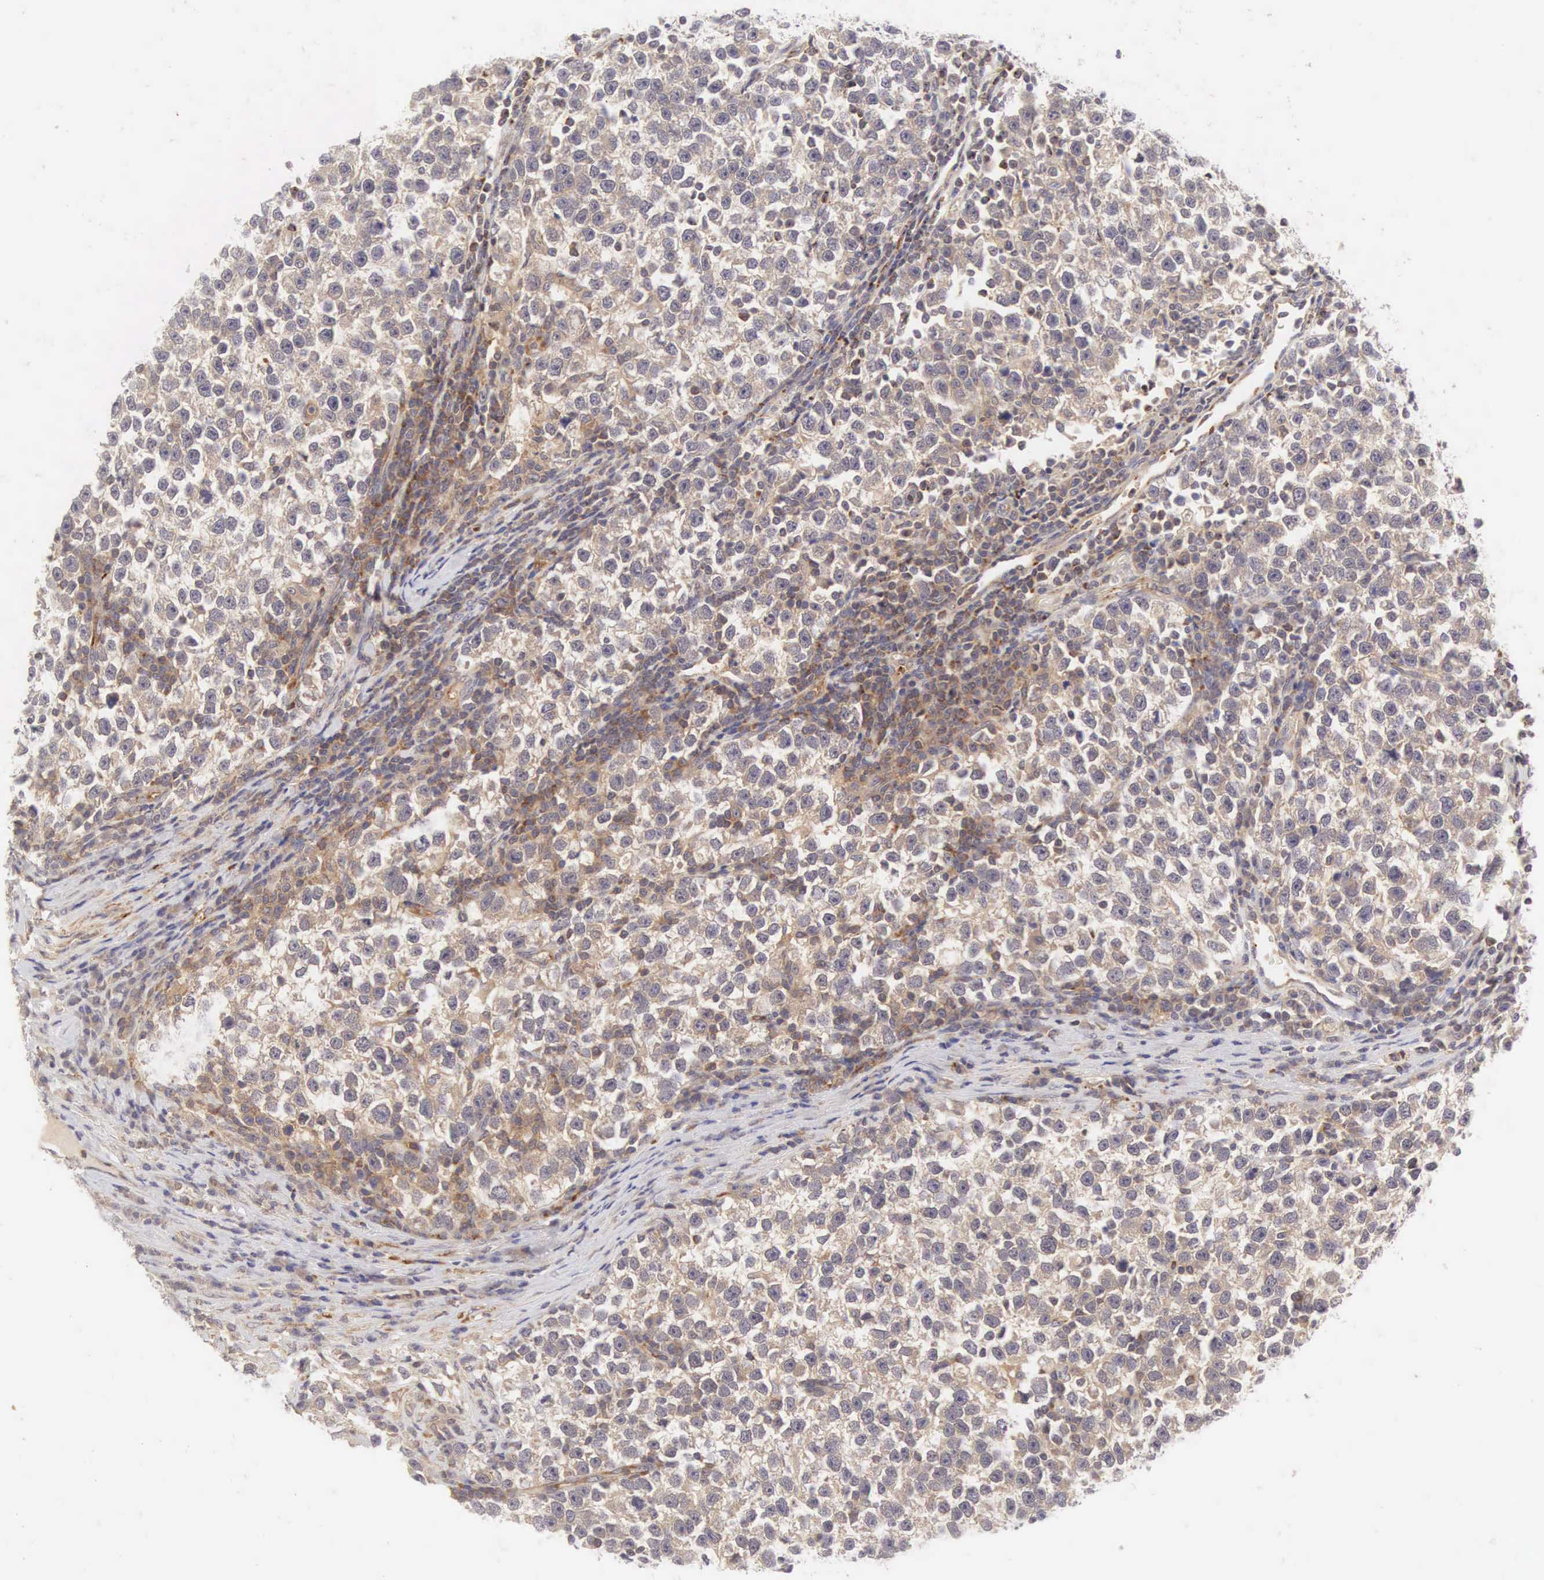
{"staining": {"intensity": "weak", "quantity": "25%-75%", "location": "cytoplasmic/membranous"}, "tissue": "testis cancer", "cell_type": "Tumor cells", "image_type": "cancer", "snomed": [{"axis": "morphology", "description": "Seminoma, NOS"}, {"axis": "topography", "description": "Testis"}], "caption": "Human testis seminoma stained with a protein marker reveals weak staining in tumor cells.", "gene": "CD1A", "patient": {"sex": "male", "age": 43}}